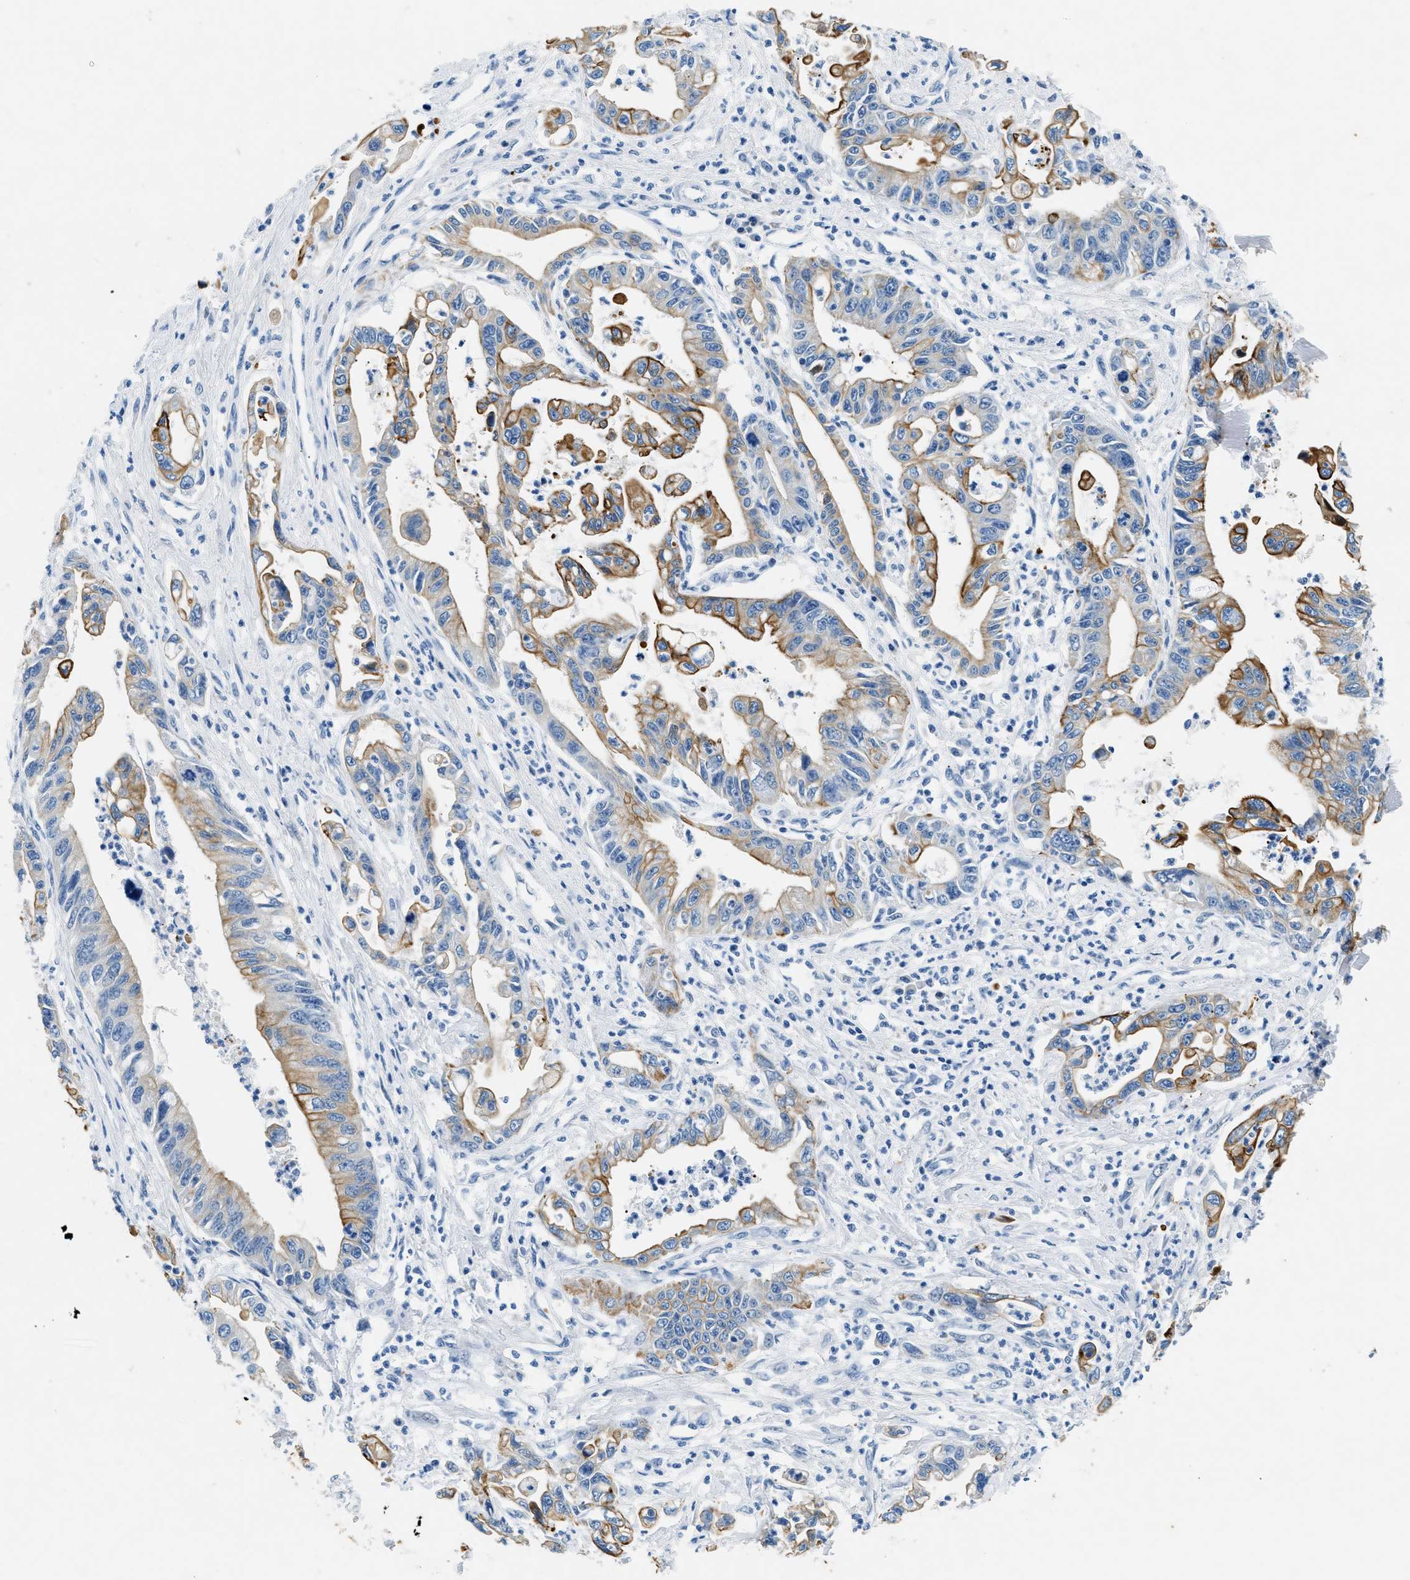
{"staining": {"intensity": "strong", "quantity": "<25%", "location": "cytoplasmic/membranous"}, "tissue": "pancreatic cancer", "cell_type": "Tumor cells", "image_type": "cancer", "snomed": [{"axis": "morphology", "description": "Adenocarcinoma, NOS"}, {"axis": "topography", "description": "Pancreas"}], "caption": "DAB immunohistochemical staining of human pancreatic cancer exhibits strong cytoplasmic/membranous protein expression in approximately <25% of tumor cells.", "gene": "CFAP20", "patient": {"sex": "male", "age": 56}}